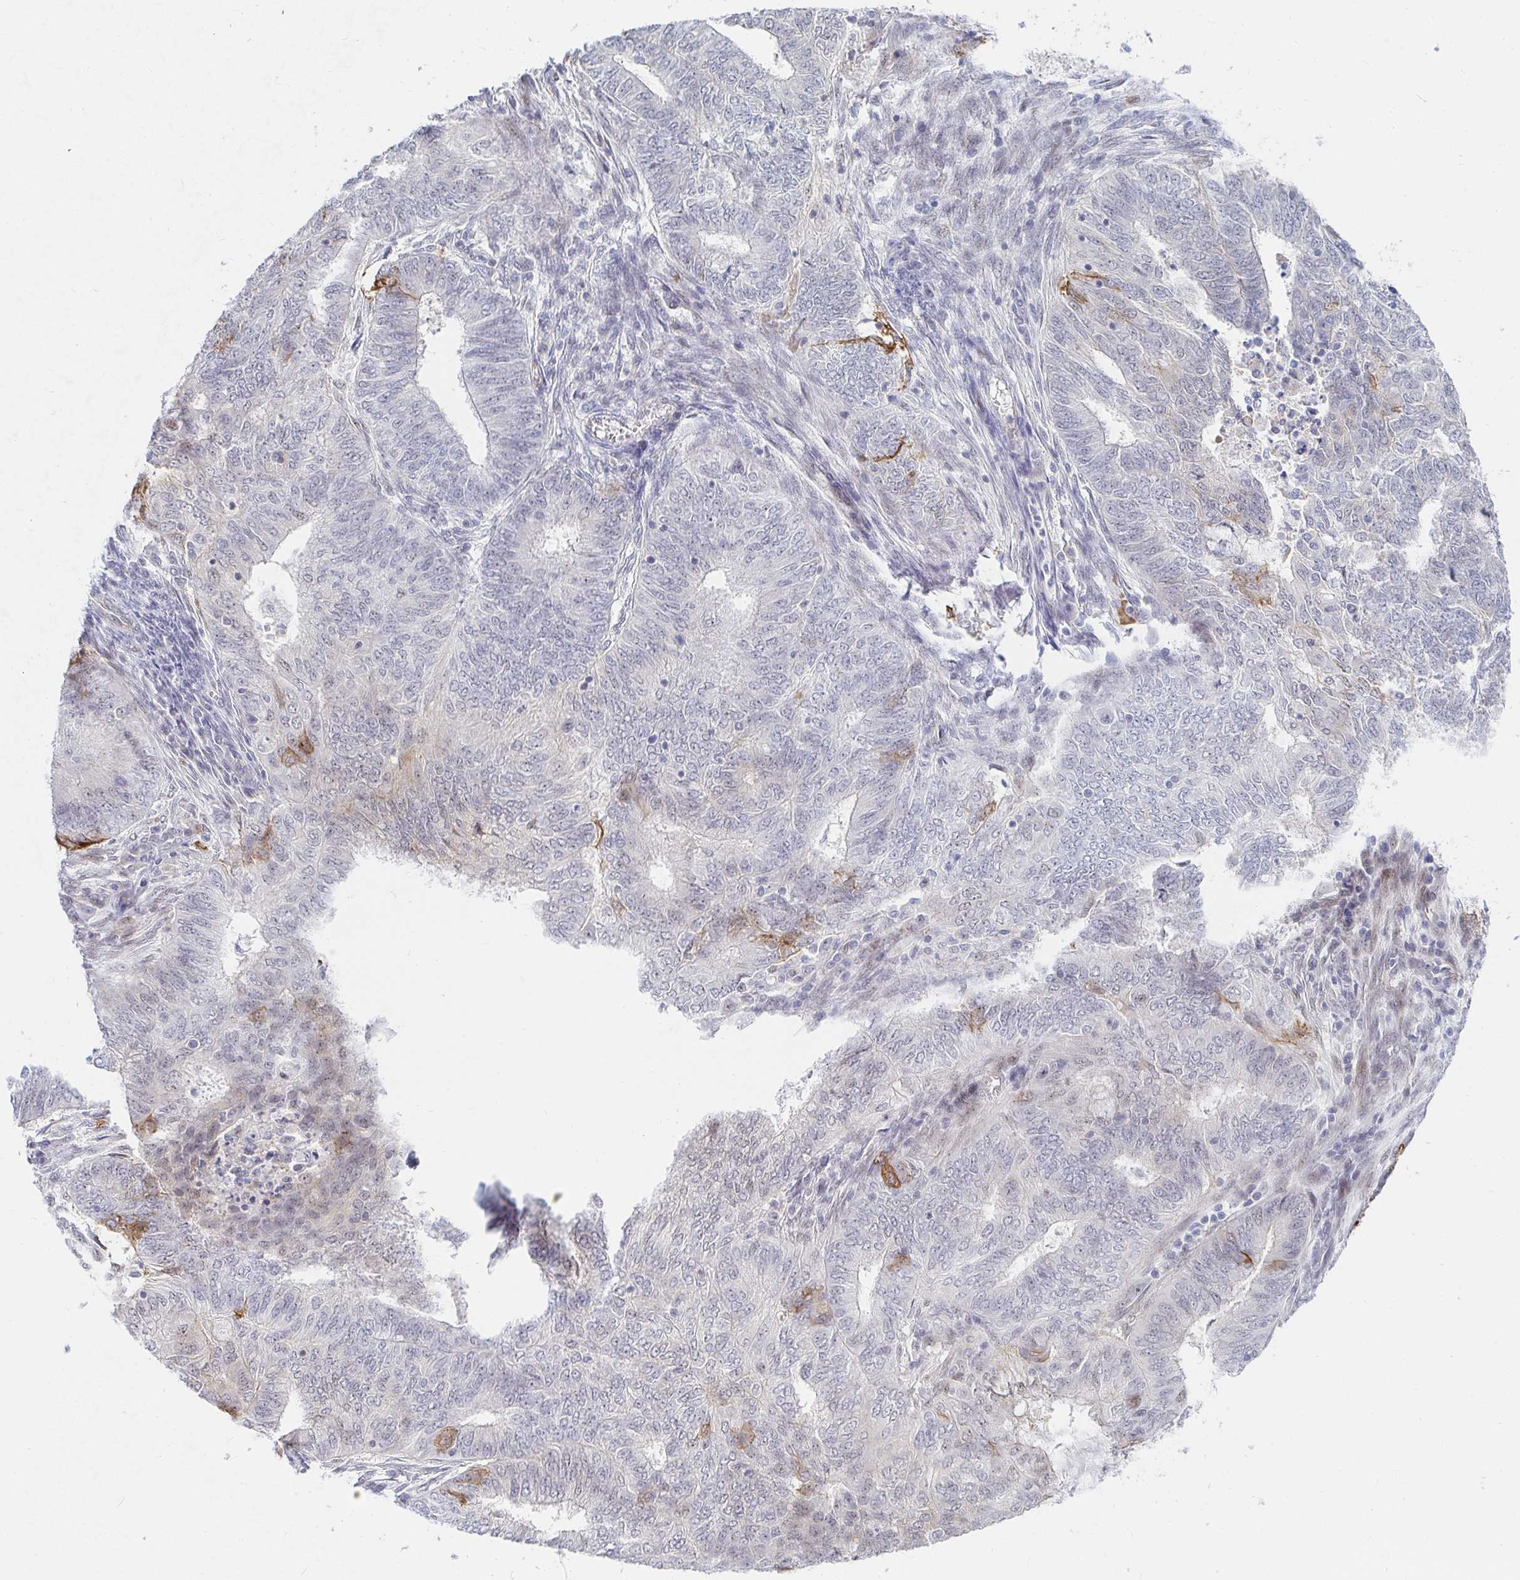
{"staining": {"intensity": "moderate", "quantity": "<25%", "location": "cytoplasmic/membranous"}, "tissue": "endometrial cancer", "cell_type": "Tumor cells", "image_type": "cancer", "snomed": [{"axis": "morphology", "description": "Adenocarcinoma, NOS"}, {"axis": "topography", "description": "Endometrium"}], "caption": "Immunohistochemical staining of endometrial adenocarcinoma displays low levels of moderate cytoplasmic/membranous expression in approximately <25% of tumor cells.", "gene": "COL28A1", "patient": {"sex": "female", "age": 62}}